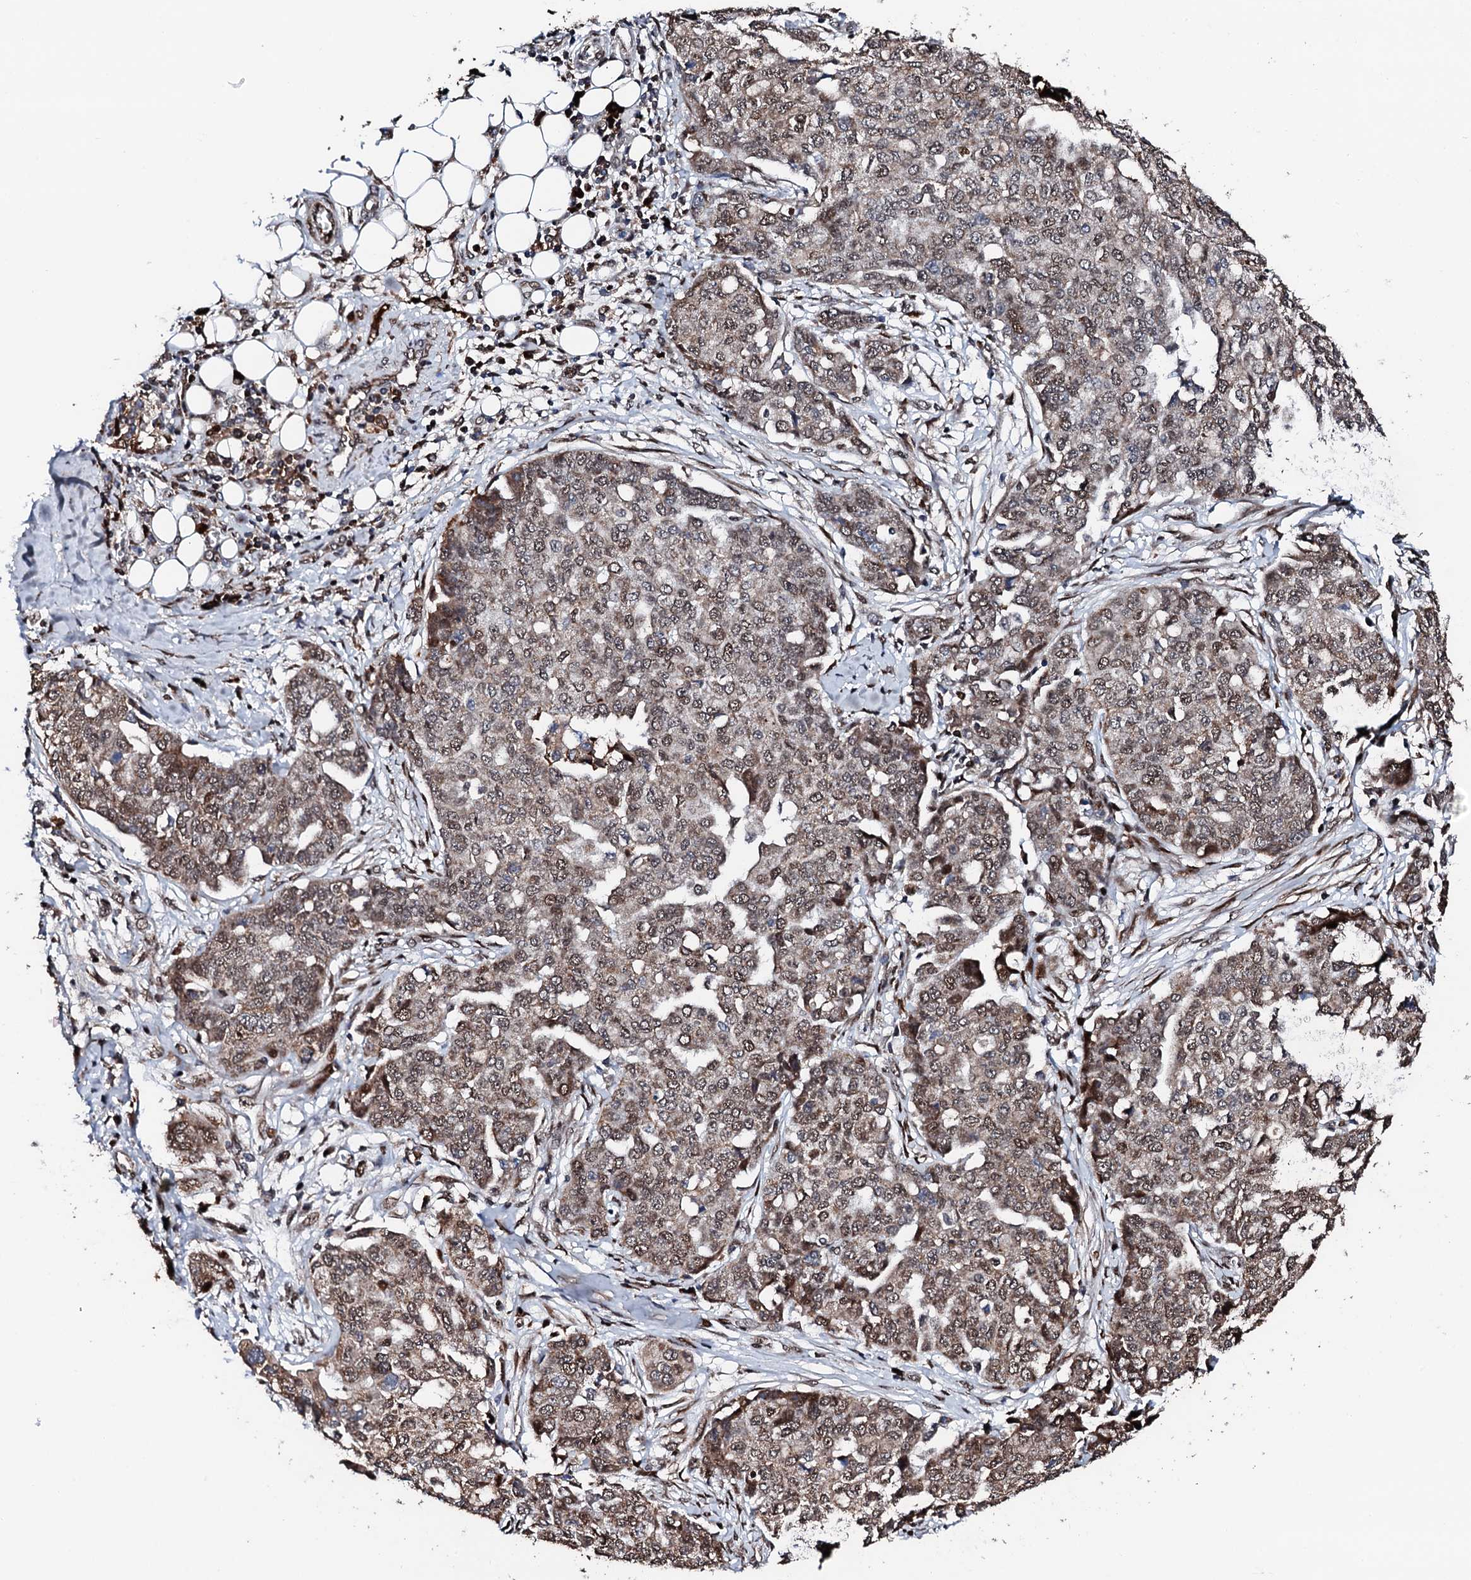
{"staining": {"intensity": "moderate", "quantity": ">75%", "location": "nuclear"}, "tissue": "ovarian cancer", "cell_type": "Tumor cells", "image_type": "cancer", "snomed": [{"axis": "morphology", "description": "Cystadenocarcinoma, serous, NOS"}, {"axis": "topography", "description": "Soft tissue"}, {"axis": "topography", "description": "Ovary"}], "caption": "A histopathology image of serous cystadenocarcinoma (ovarian) stained for a protein reveals moderate nuclear brown staining in tumor cells.", "gene": "KIF18A", "patient": {"sex": "female", "age": 57}}